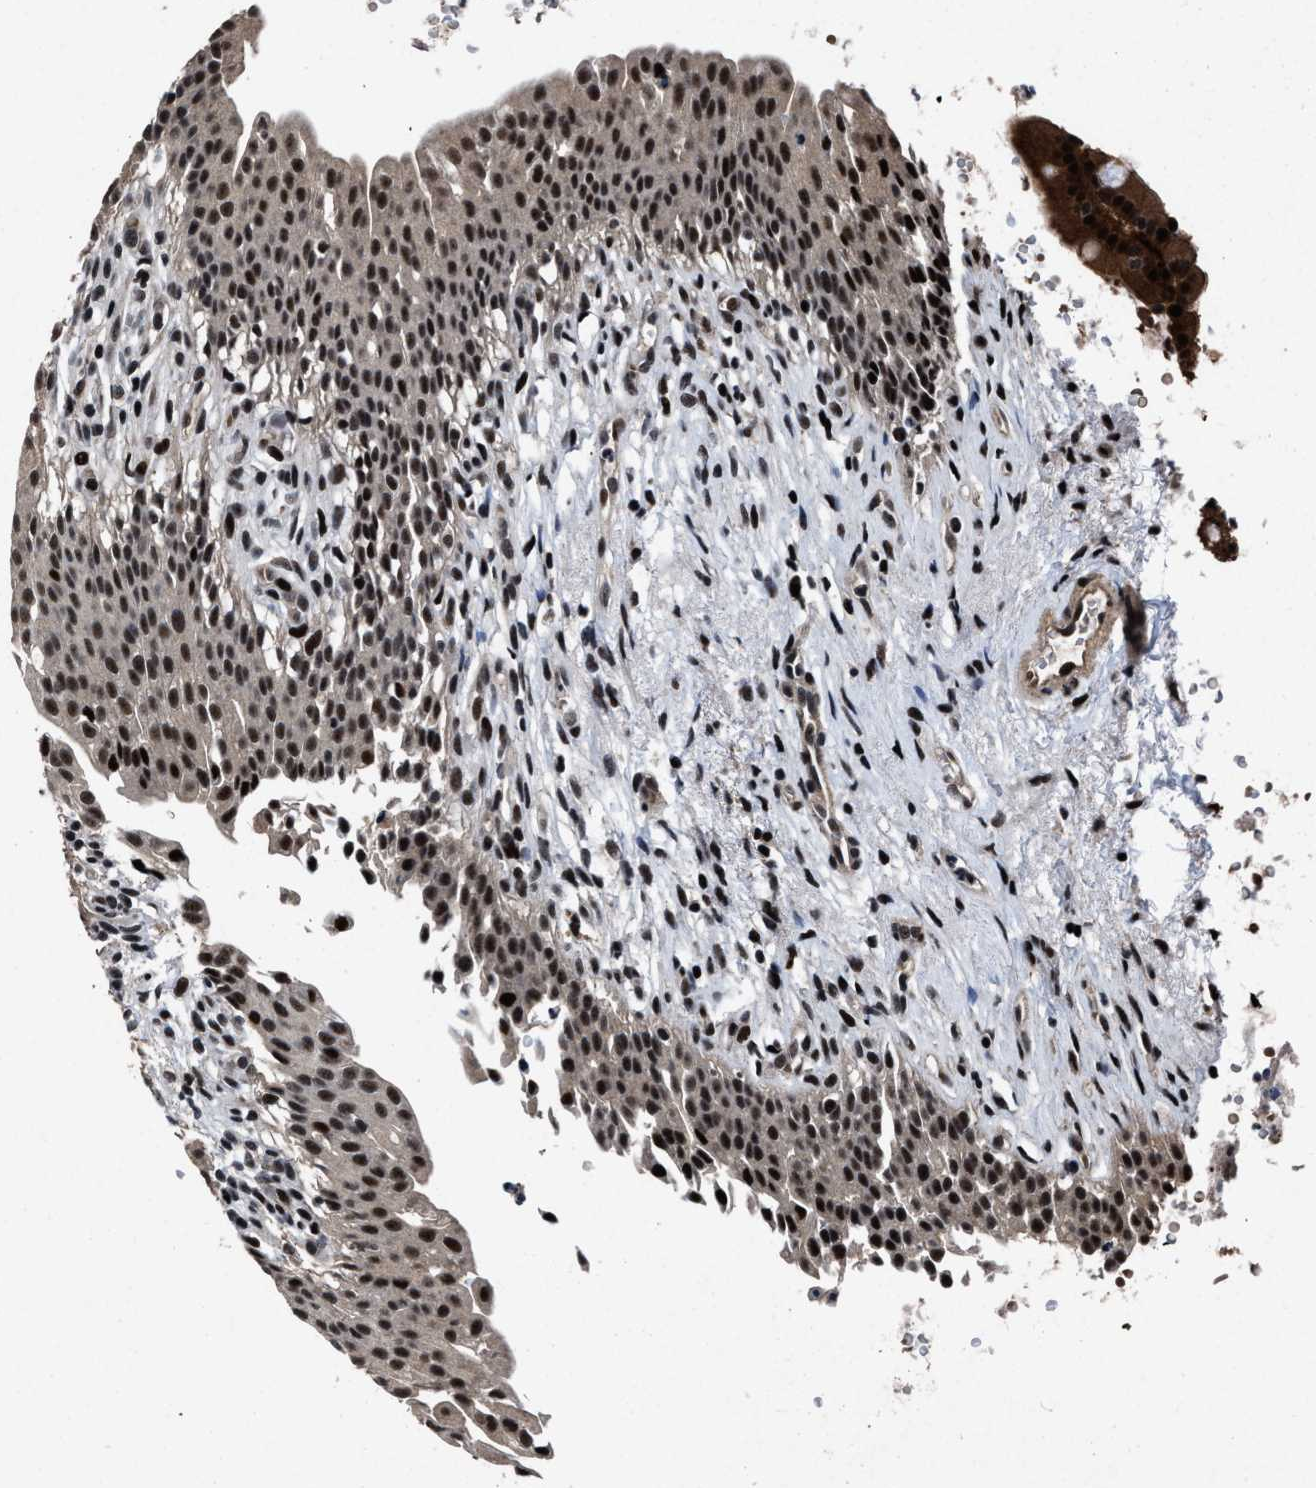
{"staining": {"intensity": "strong", "quantity": ">75%", "location": "nuclear"}, "tissue": "urinary bladder", "cell_type": "Urothelial cells", "image_type": "normal", "snomed": [{"axis": "morphology", "description": "Normal tissue, NOS"}, {"axis": "topography", "description": "Urinary bladder"}], "caption": "The image demonstrates a brown stain indicating the presence of a protein in the nuclear of urothelial cells in urinary bladder.", "gene": "ZNF233", "patient": {"sex": "female", "age": 60}}